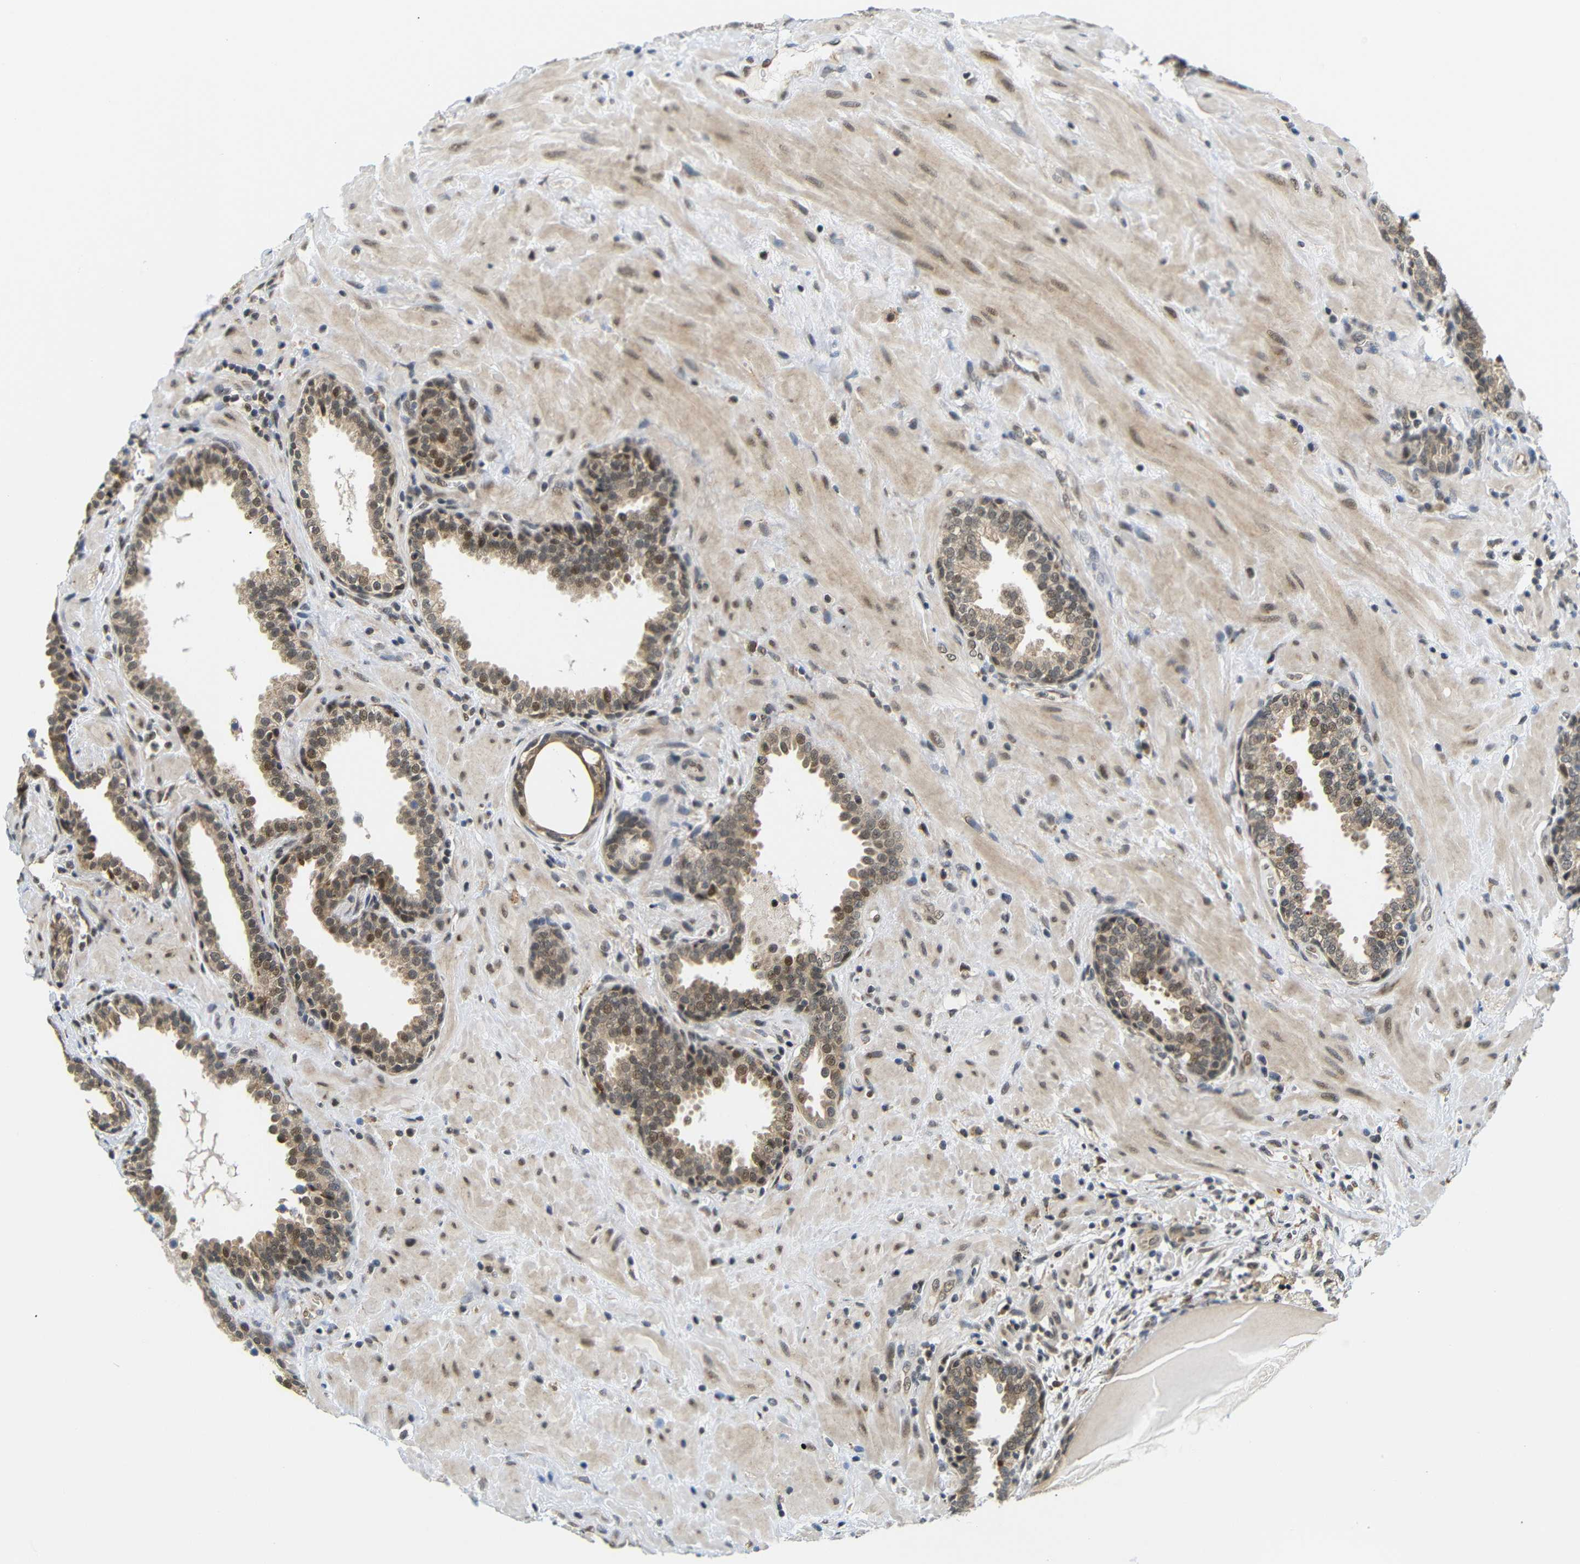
{"staining": {"intensity": "moderate", "quantity": "25%-75%", "location": "cytoplasmic/membranous,nuclear"}, "tissue": "prostate", "cell_type": "Glandular cells", "image_type": "normal", "snomed": [{"axis": "morphology", "description": "Normal tissue, NOS"}, {"axis": "topography", "description": "Prostate"}], "caption": "Protein staining by immunohistochemistry (IHC) reveals moderate cytoplasmic/membranous,nuclear expression in approximately 25%-75% of glandular cells in unremarkable prostate.", "gene": "GJA5", "patient": {"sex": "male", "age": 51}}